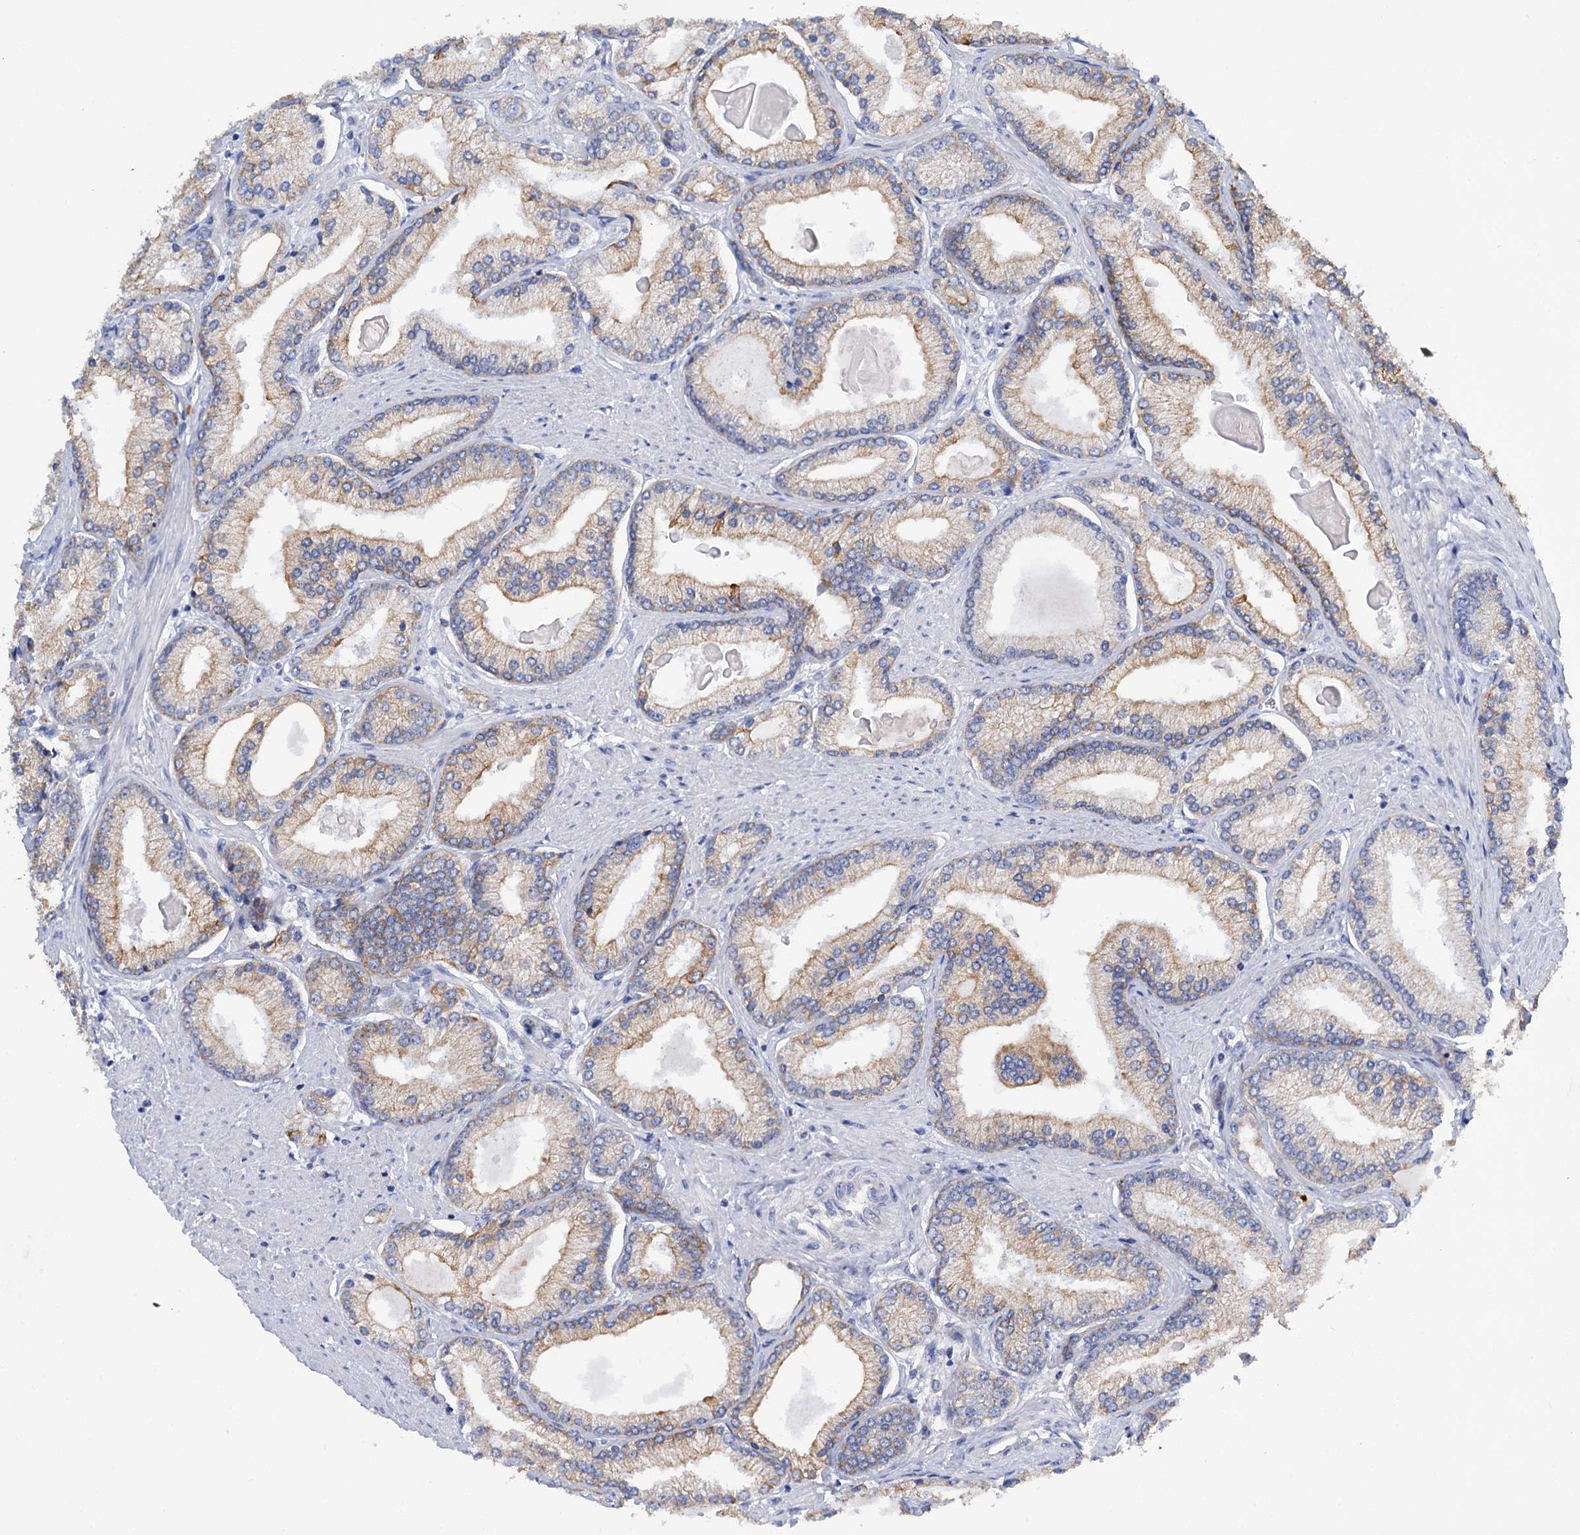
{"staining": {"intensity": "moderate", "quantity": "<25%", "location": "cytoplasmic/membranous"}, "tissue": "prostate cancer", "cell_type": "Tumor cells", "image_type": "cancer", "snomed": [{"axis": "morphology", "description": "Adenocarcinoma, High grade"}, {"axis": "topography", "description": "Prostate"}], "caption": "IHC (DAB) staining of adenocarcinoma (high-grade) (prostate) reveals moderate cytoplasmic/membranous protein staining in about <25% of tumor cells.", "gene": "FAAP20", "patient": {"sex": "male", "age": 66}}